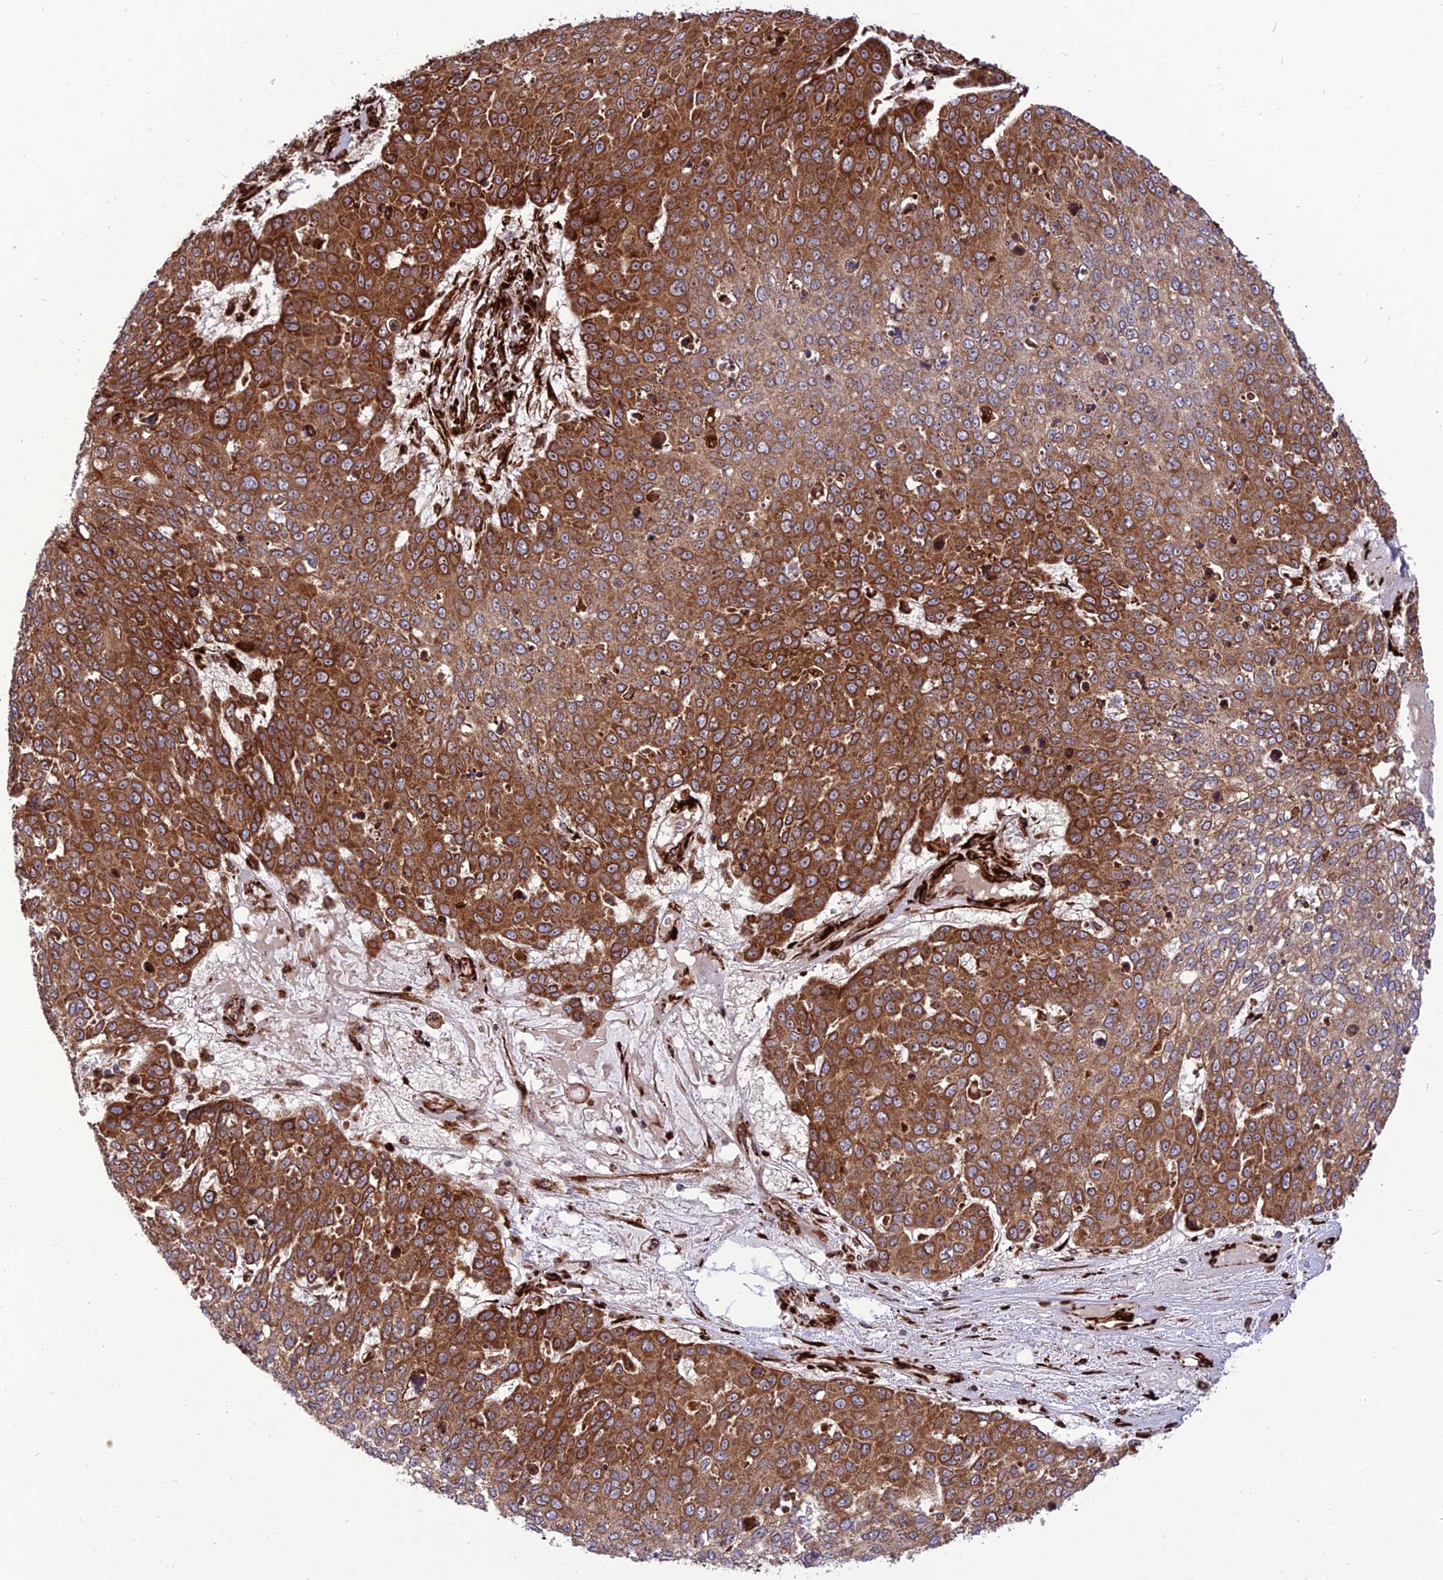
{"staining": {"intensity": "strong", "quantity": ">75%", "location": "cytoplasmic/membranous,nuclear"}, "tissue": "skin cancer", "cell_type": "Tumor cells", "image_type": "cancer", "snomed": [{"axis": "morphology", "description": "Squamous cell carcinoma, NOS"}, {"axis": "topography", "description": "Skin"}], "caption": "Tumor cells reveal high levels of strong cytoplasmic/membranous and nuclear positivity in about >75% of cells in skin cancer. The staining was performed using DAB (3,3'-diaminobenzidine) to visualize the protein expression in brown, while the nuclei were stained in blue with hematoxylin (Magnification: 20x).", "gene": "CRTAP", "patient": {"sex": "male", "age": 71}}